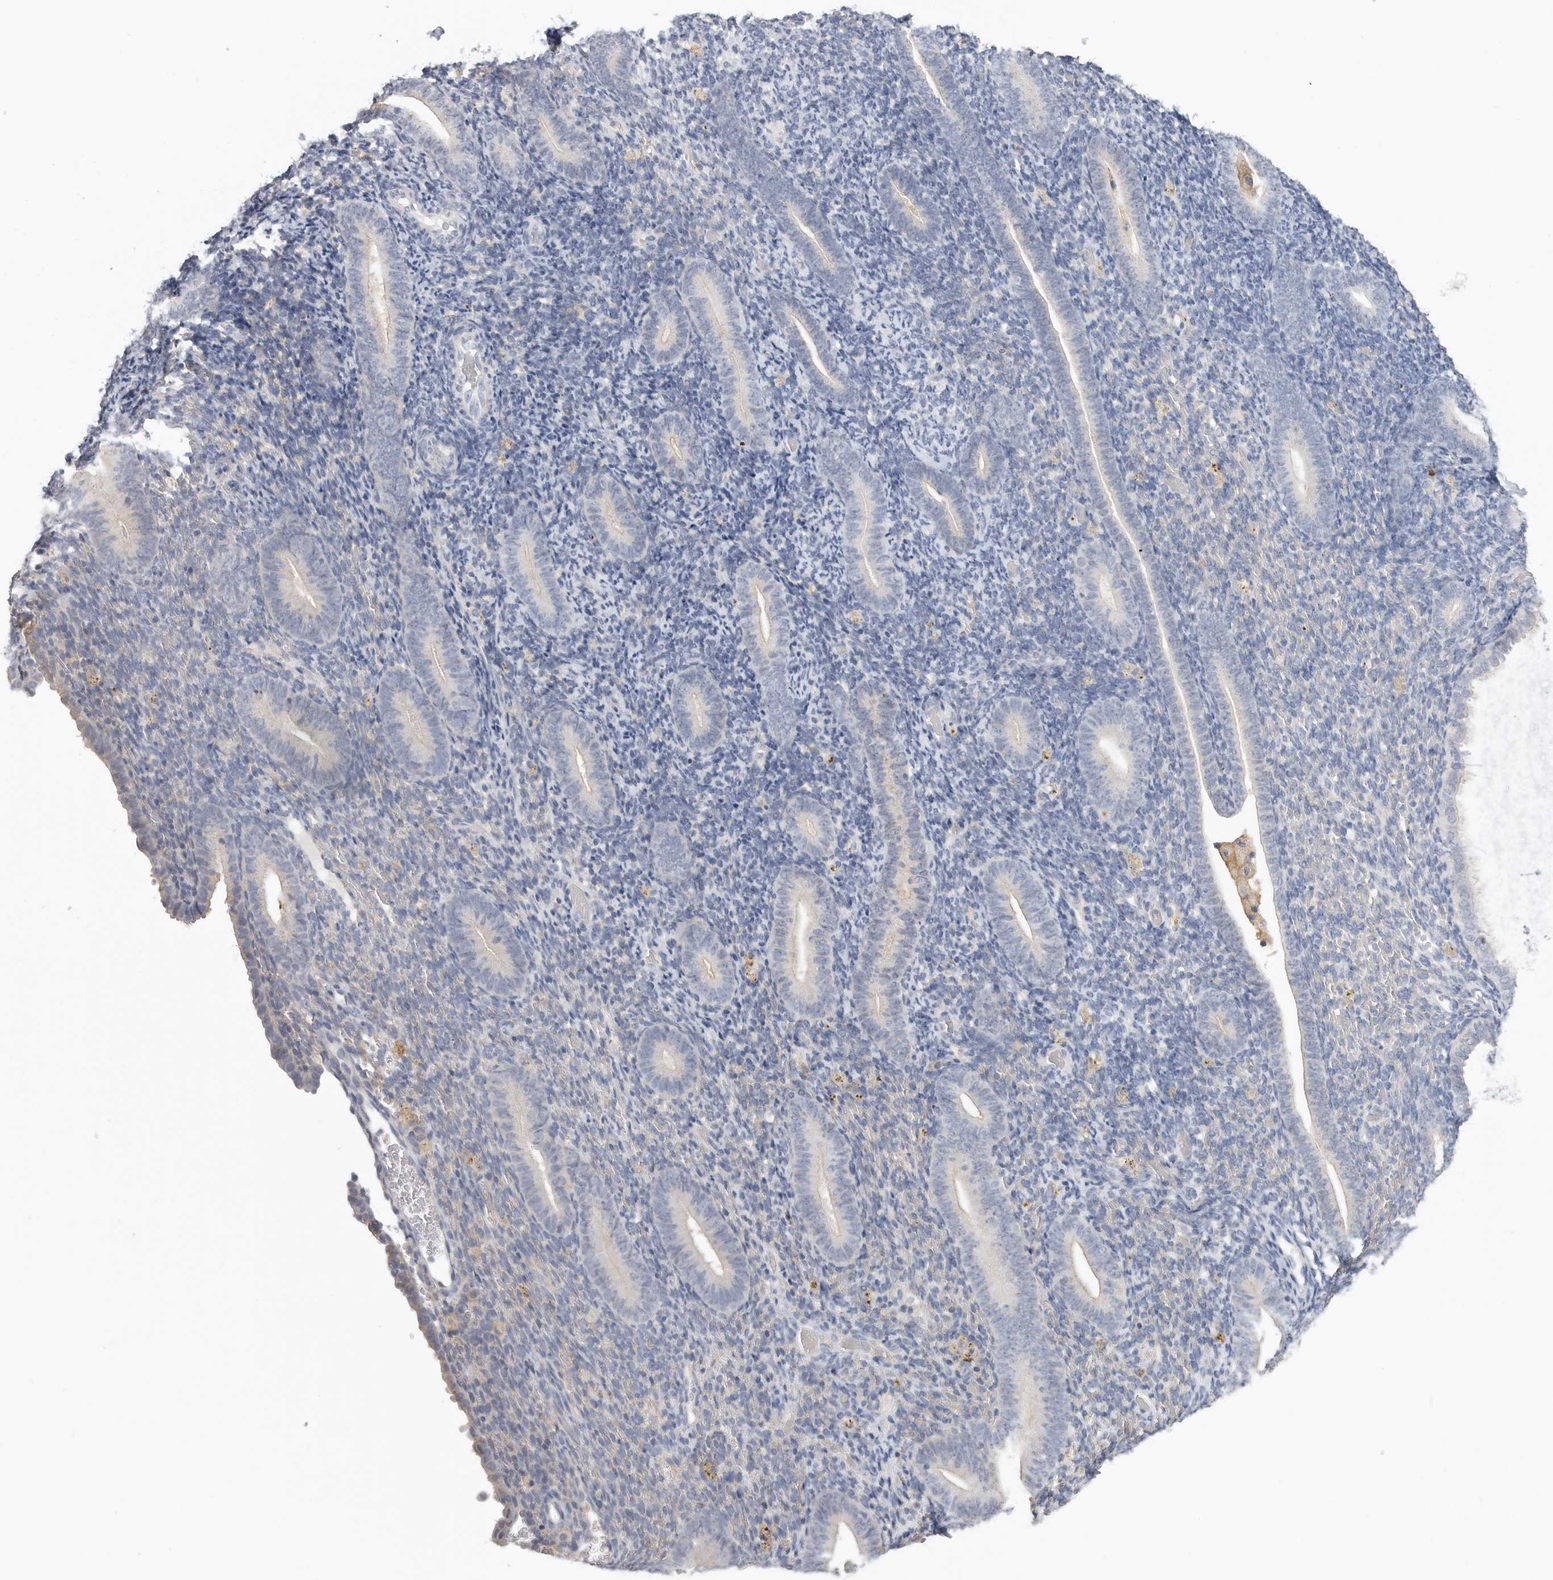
{"staining": {"intensity": "negative", "quantity": "none", "location": "none"}, "tissue": "endometrium", "cell_type": "Cells in endometrial stroma", "image_type": "normal", "snomed": [{"axis": "morphology", "description": "Normal tissue, NOS"}, {"axis": "topography", "description": "Endometrium"}], "caption": "There is no significant expression in cells in endometrial stroma of endometrium.", "gene": "WDTC1", "patient": {"sex": "female", "age": 51}}